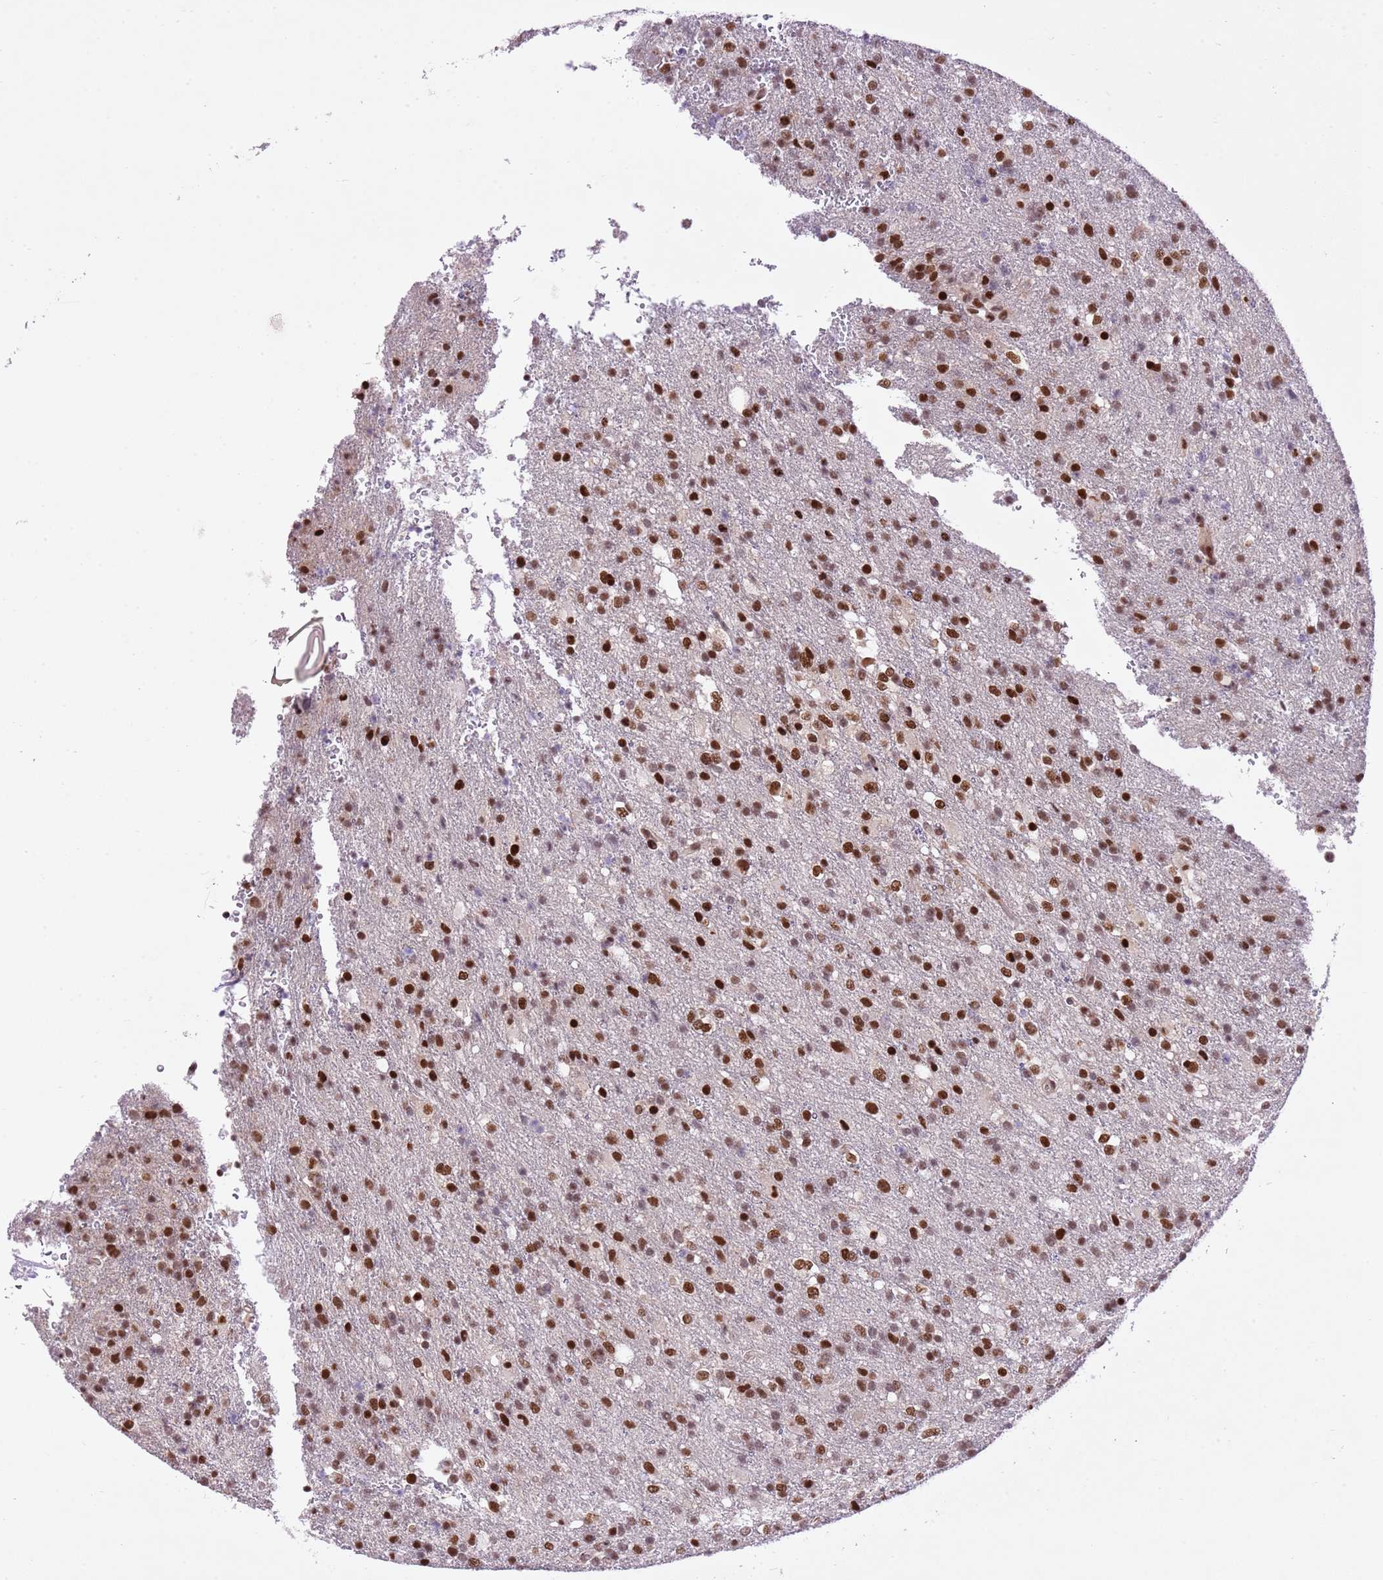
{"staining": {"intensity": "strong", "quantity": ">75%", "location": "nuclear"}, "tissue": "glioma", "cell_type": "Tumor cells", "image_type": "cancer", "snomed": [{"axis": "morphology", "description": "Glioma, malignant, High grade"}, {"axis": "topography", "description": "Brain"}], "caption": "Protein expression analysis of malignant glioma (high-grade) displays strong nuclear staining in about >75% of tumor cells. (Stains: DAB in brown, nuclei in blue, Microscopy: brightfield microscopy at high magnification).", "gene": "NACC2", "patient": {"sex": "female", "age": 74}}